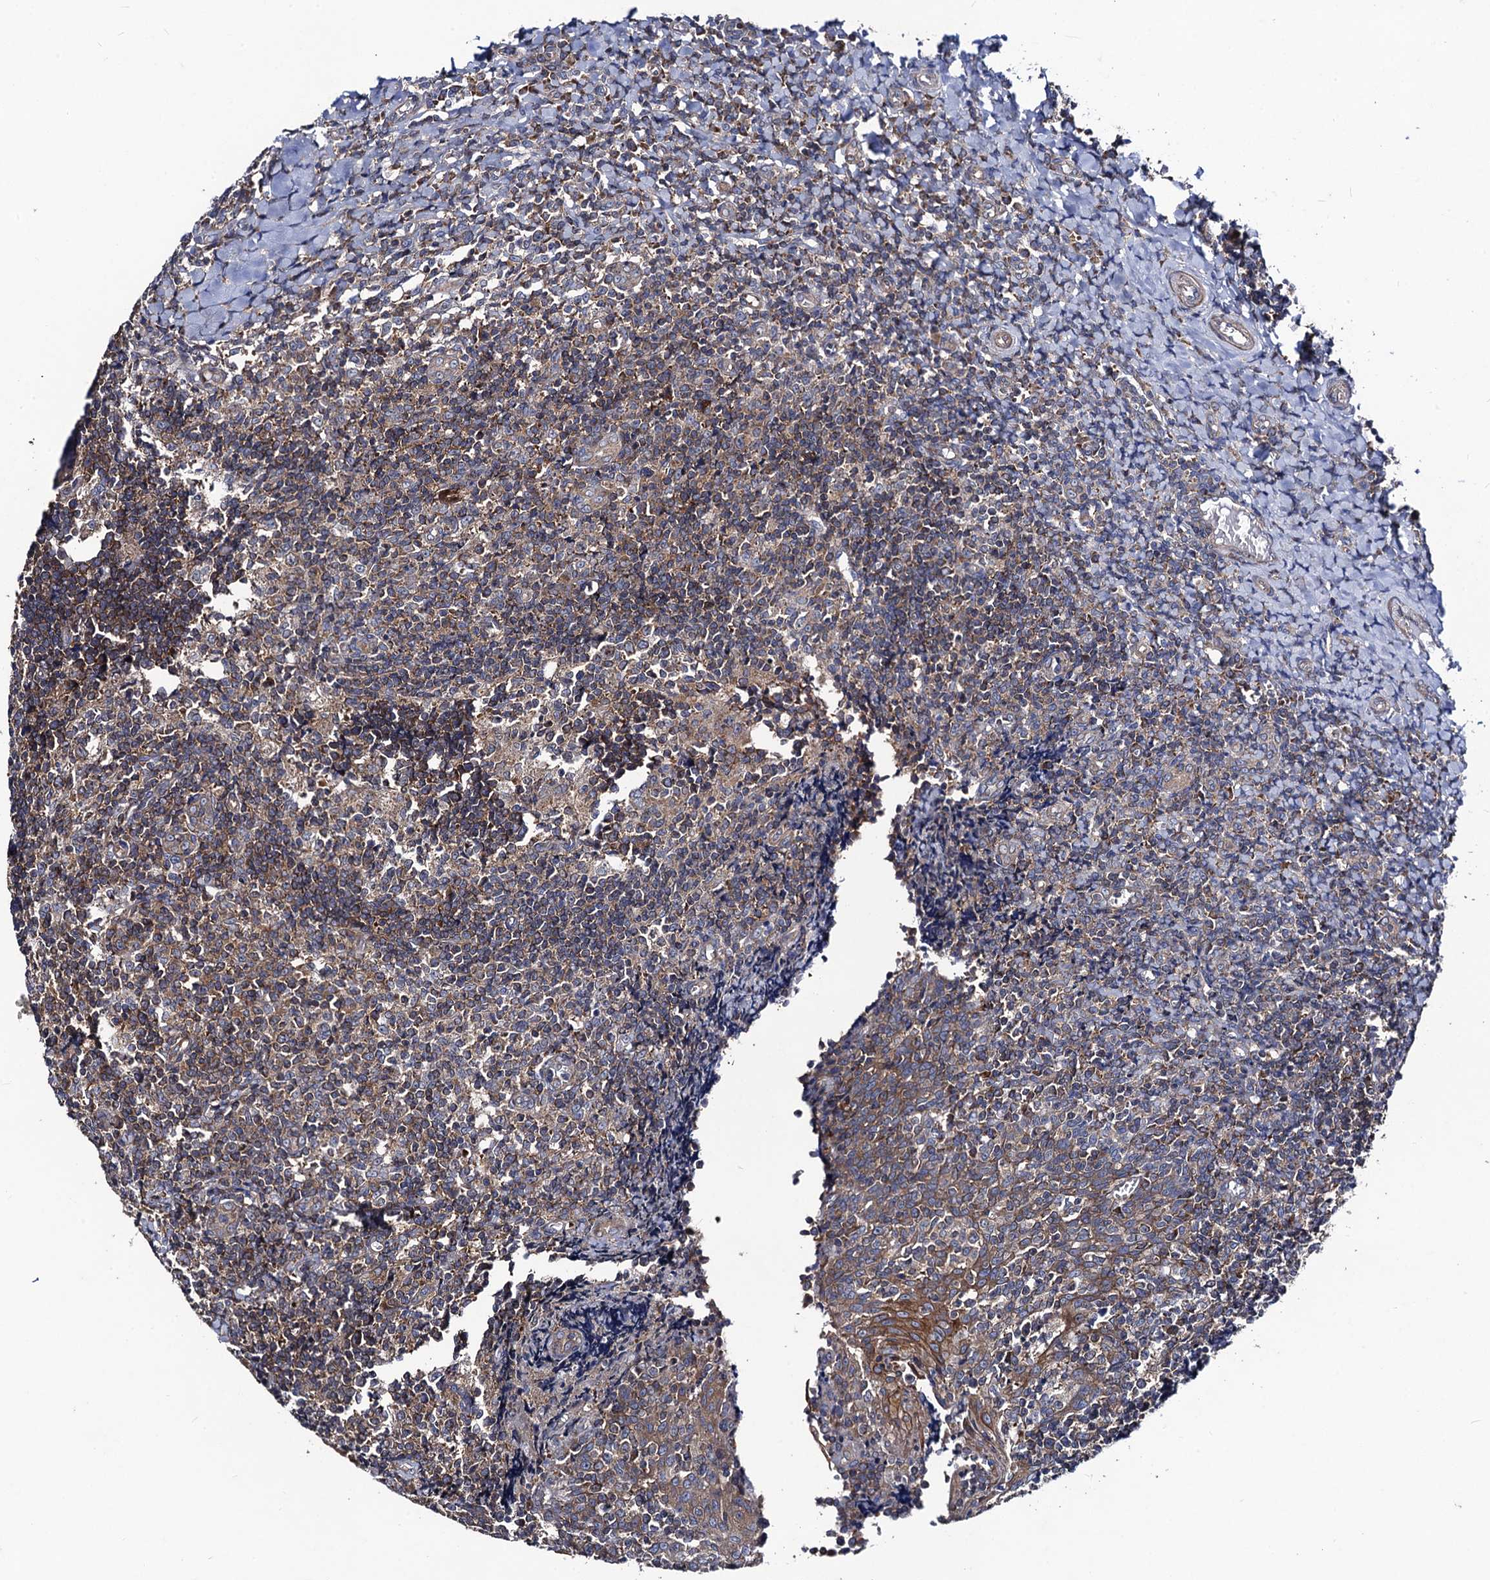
{"staining": {"intensity": "moderate", "quantity": ">75%", "location": "cytoplasmic/membranous"}, "tissue": "tonsil", "cell_type": "Germinal center cells", "image_type": "normal", "snomed": [{"axis": "morphology", "description": "Normal tissue, NOS"}, {"axis": "topography", "description": "Tonsil"}], "caption": "Immunohistochemistry image of benign tonsil: tonsil stained using IHC displays medium levels of moderate protein expression localized specifically in the cytoplasmic/membranous of germinal center cells, appearing as a cytoplasmic/membranous brown color.", "gene": "DYDC1", "patient": {"sex": "female", "age": 19}}